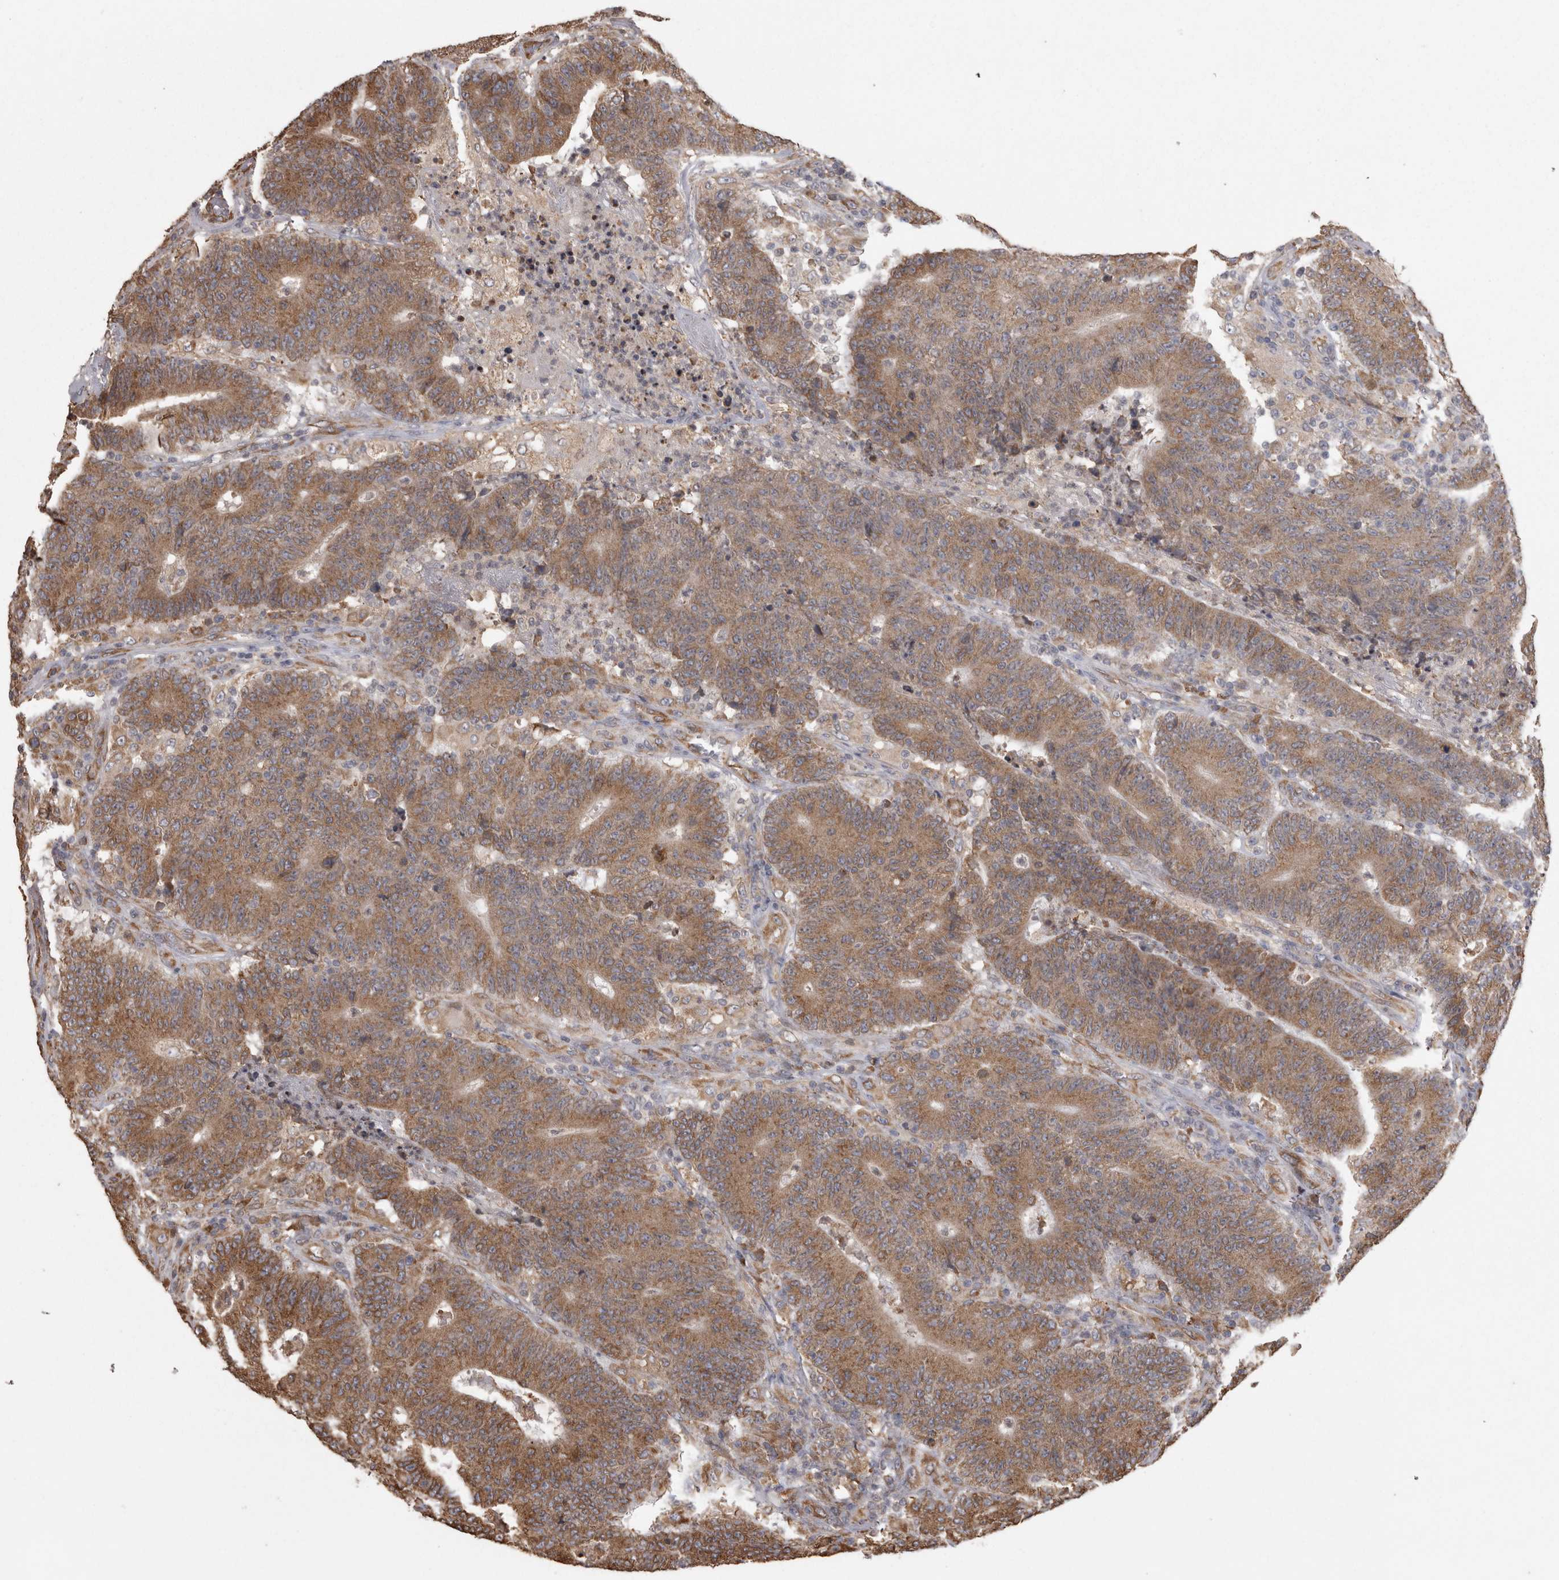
{"staining": {"intensity": "moderate", "quantity": ">75%", "location": "cytoplasmic/membranous"}, "tissue": "colorectal cancer", "cell_type": "Tumor cells", "image_type": "cancer", "snomed": [{"axis": "morphology", "description": "Normal tissue, NOS"}, {"axis": "morphology", "description": "Adenocarcinoma, NOS"}, {"axis": "topography", "description": "Colon"}], "caption": "Protein staining of colorectal adenocarcinoma tissue reveals moderate cytoplasmic/membranous staining in approximately >75% of tumor cells. (IHC, brightfield microscopy, high magnification).", "gene": "PON2", "patient": {"sex": "female", "age": 75}}